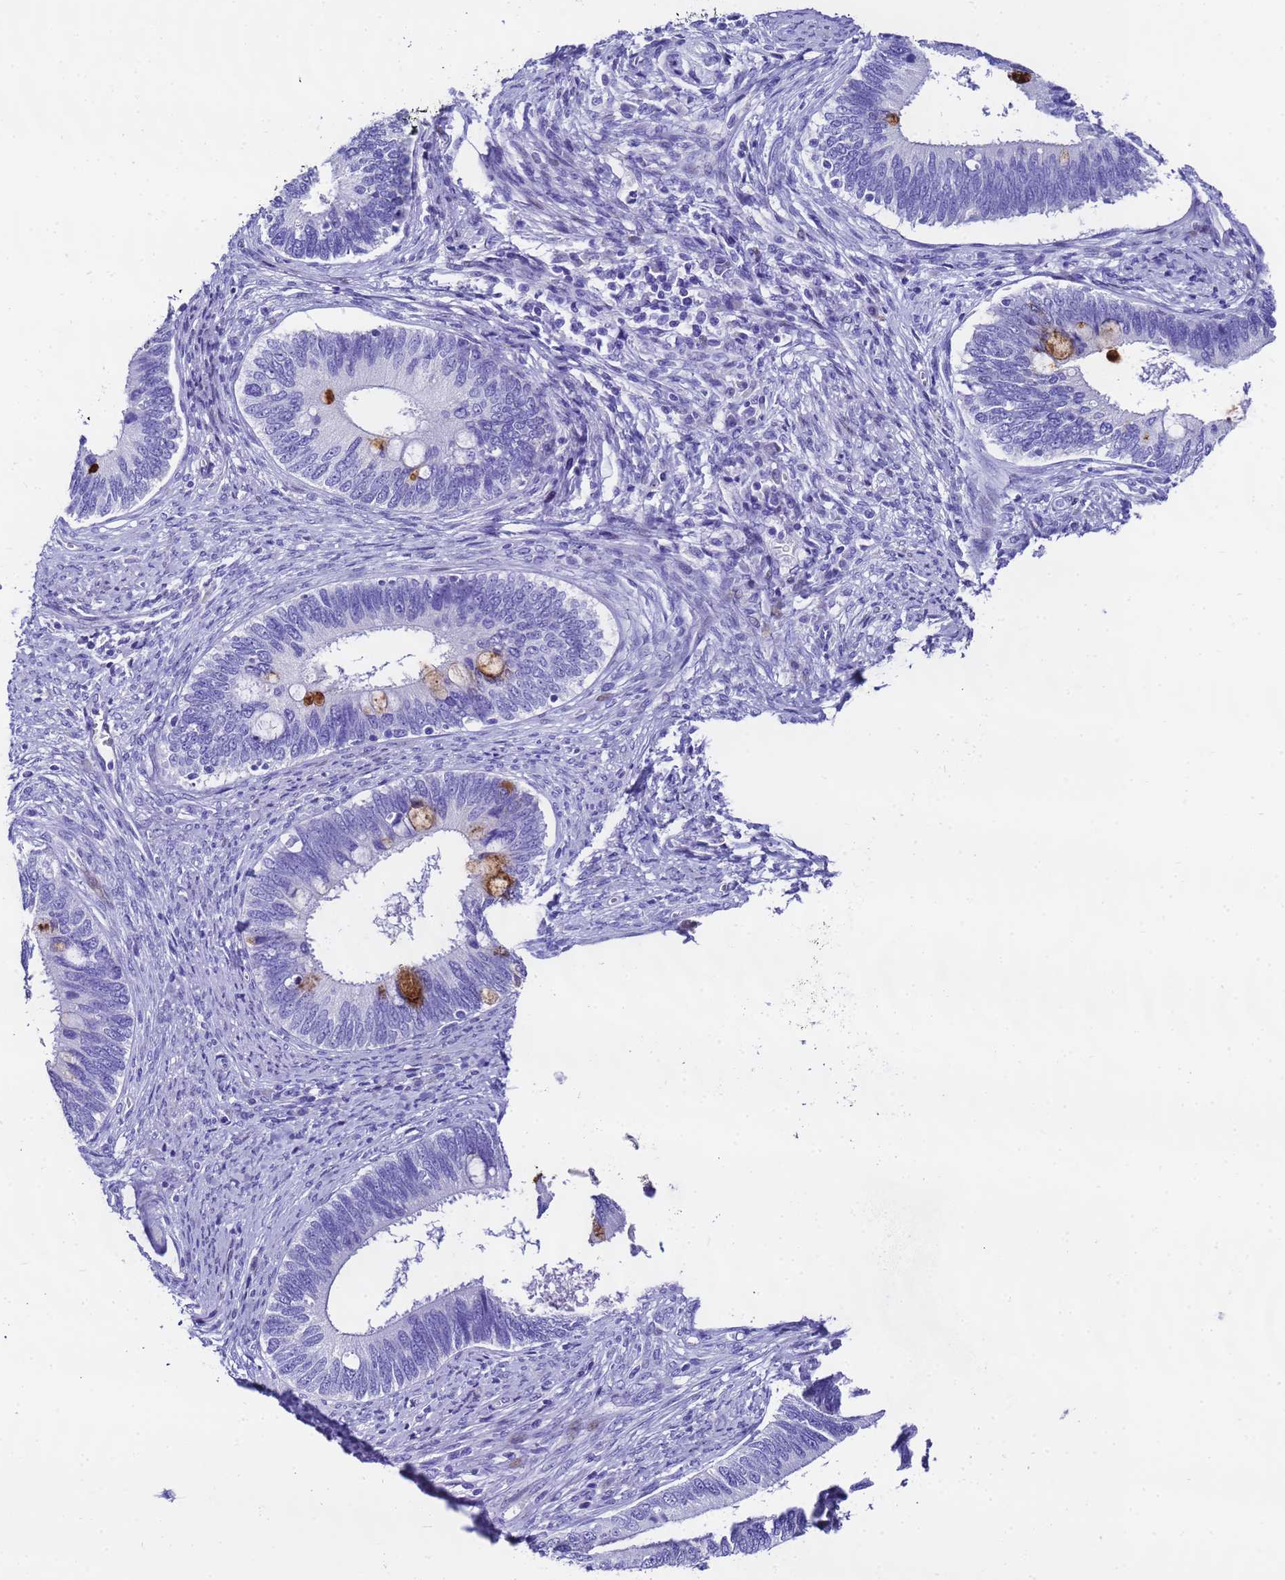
{"staining": {"intensity": "strong", "quantity": "<25%", "location": "cytoplasmic/membranous"}, "tissue": "cervical cancer", "cell_type": "Tumor cells", "image_type": "cancer", "snomed": [{"axis": "morphology", "description": "Adenocarcinoma, NOS"}, {"axis": "topography", "description": "Cervix"}], "caption": "Immunohistochemistry micrograph of human cervical cancer (adenocarcinoma) stained for a protein (brown), which displays medium levels of strong cytoplasmic/membranous positivity in about <25% of tumor cells.", "gene": "UGT2B10", "patient": {"sex": "female", "age": 42}}